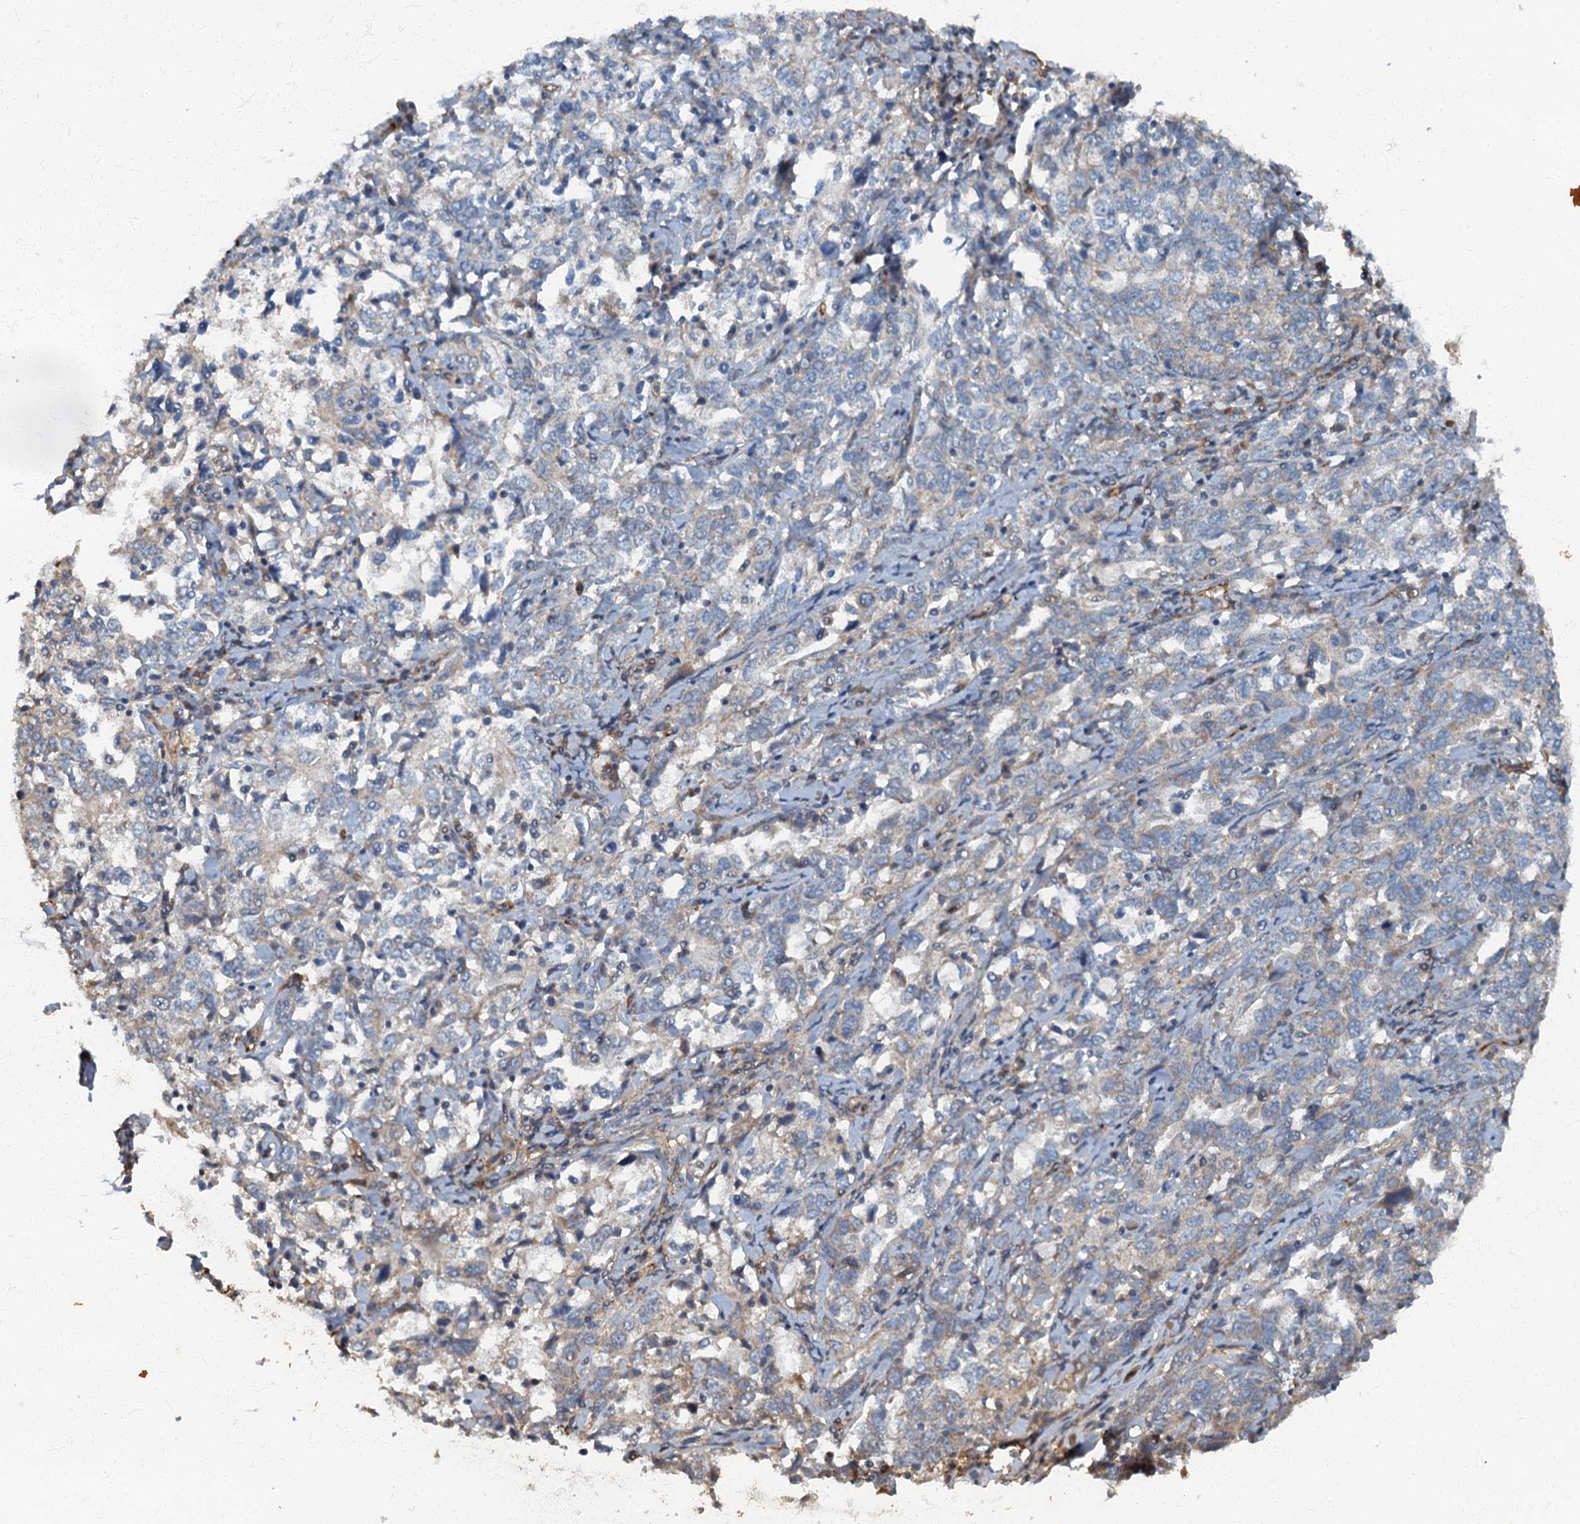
{"staining": {"intensity": "weak", "quantity": "<25%", "location": "cytoplasmic/membranous"}, "tissue": "ovarian cancer", "cell_type": "Tumor cells", "image_type": "cancer", "snomed": [{"axis": "morphology", "description": "Carcinoma, endometroid"}, {"axis": "topography", "description": "Ovary"}], "caption": "Tumor cells show no significant protein expression in endometroid carcinoma (ovarian).", "gene": "ARL11", "patient": {"sex": "female", "age": 62}}